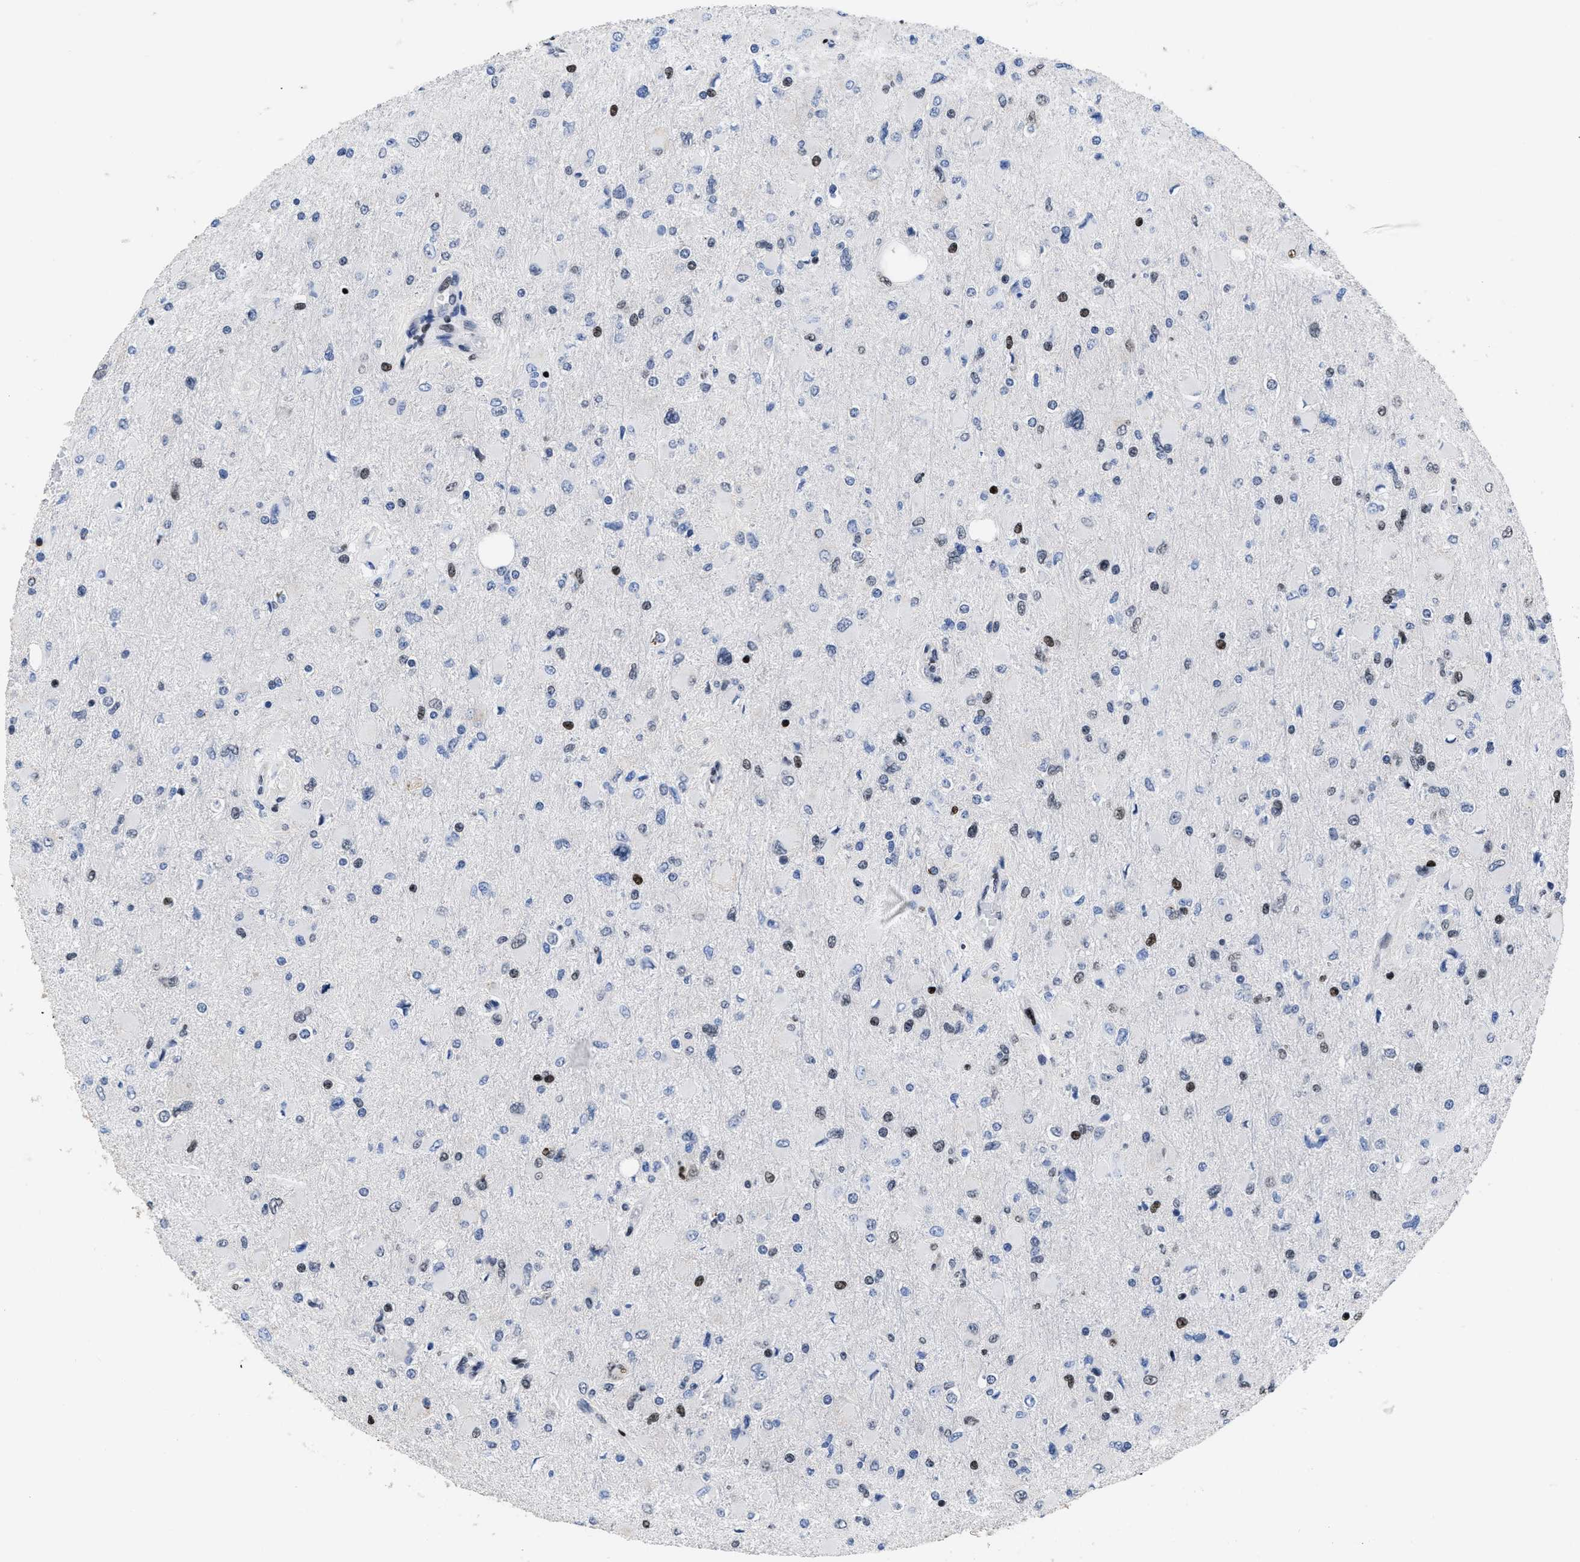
{"staining": {"intensity": "moderate", "quantity": "<25%", "location": "nuclear"}, "tissue": "glioma", "cell_type": "Tumor cells", "image_type": "cancer", "snomed": [{"axis": "morphology", "description": "Glioma, malignant, High grade"}, {"axis": "topography", "description": "Cerebral cortex"}], "caption": "Protein expression analysis of human malignant high-grade glioma reveals moderate nuclear positivity in about <25% of tumor cells.", "gene": "CALHM3", "patient": {"sex": "female", "age": 36}}